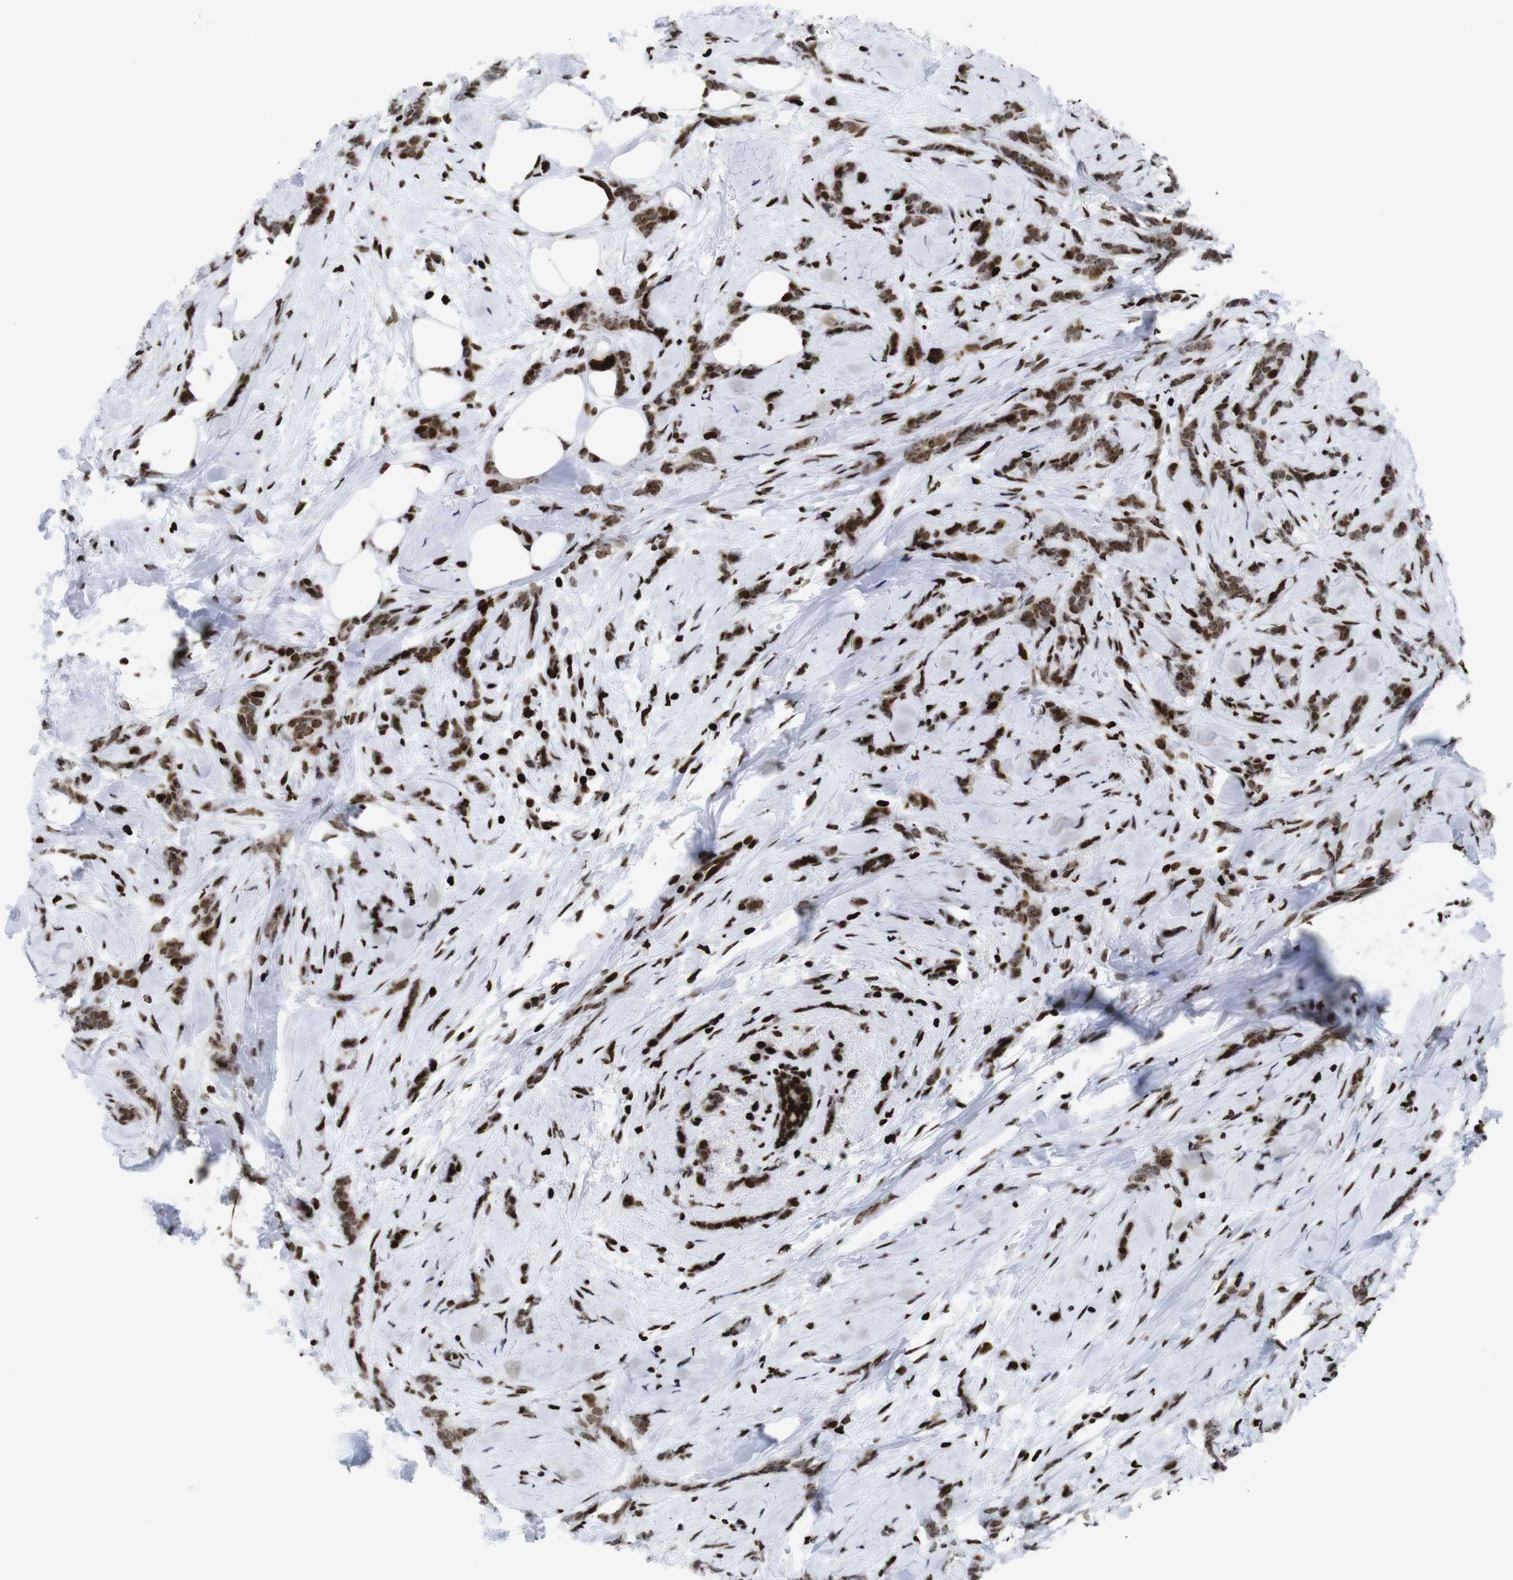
{"staining": {"intensity": "strong", "quantity": ">75%", "location": "nuclear"}, "tissue": "breast cancer", "cell_type": "Tumor cells", "image_type": "cancer", "snomed": [{"axis": "morphology", "description": "Lobular carcinoma, in situ"}, {"axis": "morphology", "description": "Lobular carcinoma"}, {"axis": "topography", "description": "Breast"}], "caption": "Brown immunohistochemical staining in breast lobular carcinoma shows strong nuclear positivity in approximately >75% of tumor cells.", "gene": "H1-4", "patient": {"sex": "female", "age": 41}}